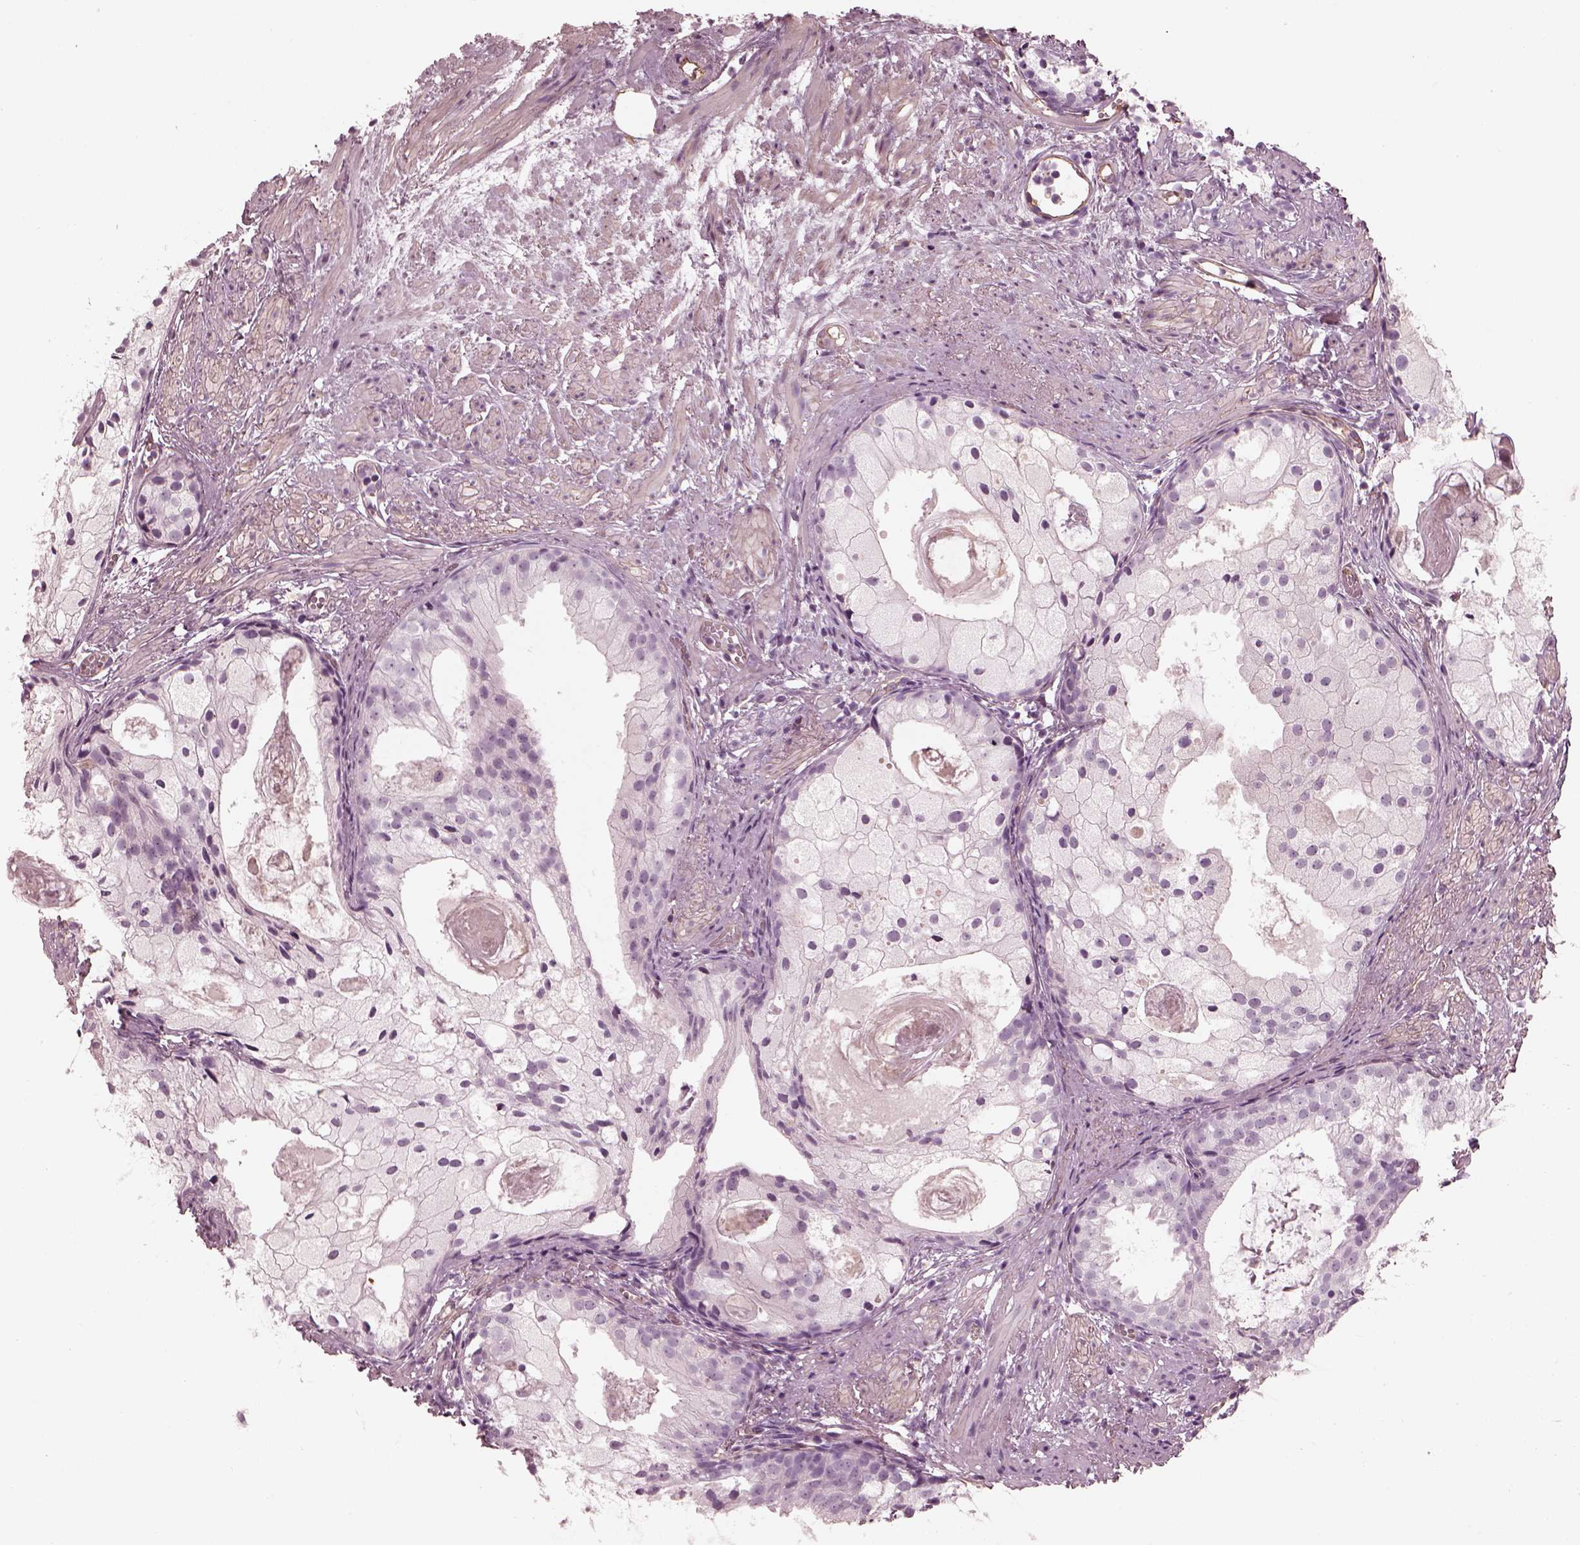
{"staining": {"intensity": "negative", "quantity": "none", "location": "none"}, "tissue": "prostate cancer", "cell_type": "Tumor cells", "image_type": "cancer", "snomed": [{"axis": "morphology", "description": "Adenocarcinoma, High grade"}, {"axis": "topography", "description": "Prostate"}], "caption": "IHC photomicrograph of human adenocarcinoma (high-grade) (prostate) stained for a protein (brown), which shows no staining in tumor cells.", "gene": "EIF4E1B", "patient": {"sex": "male", "age": 85}}